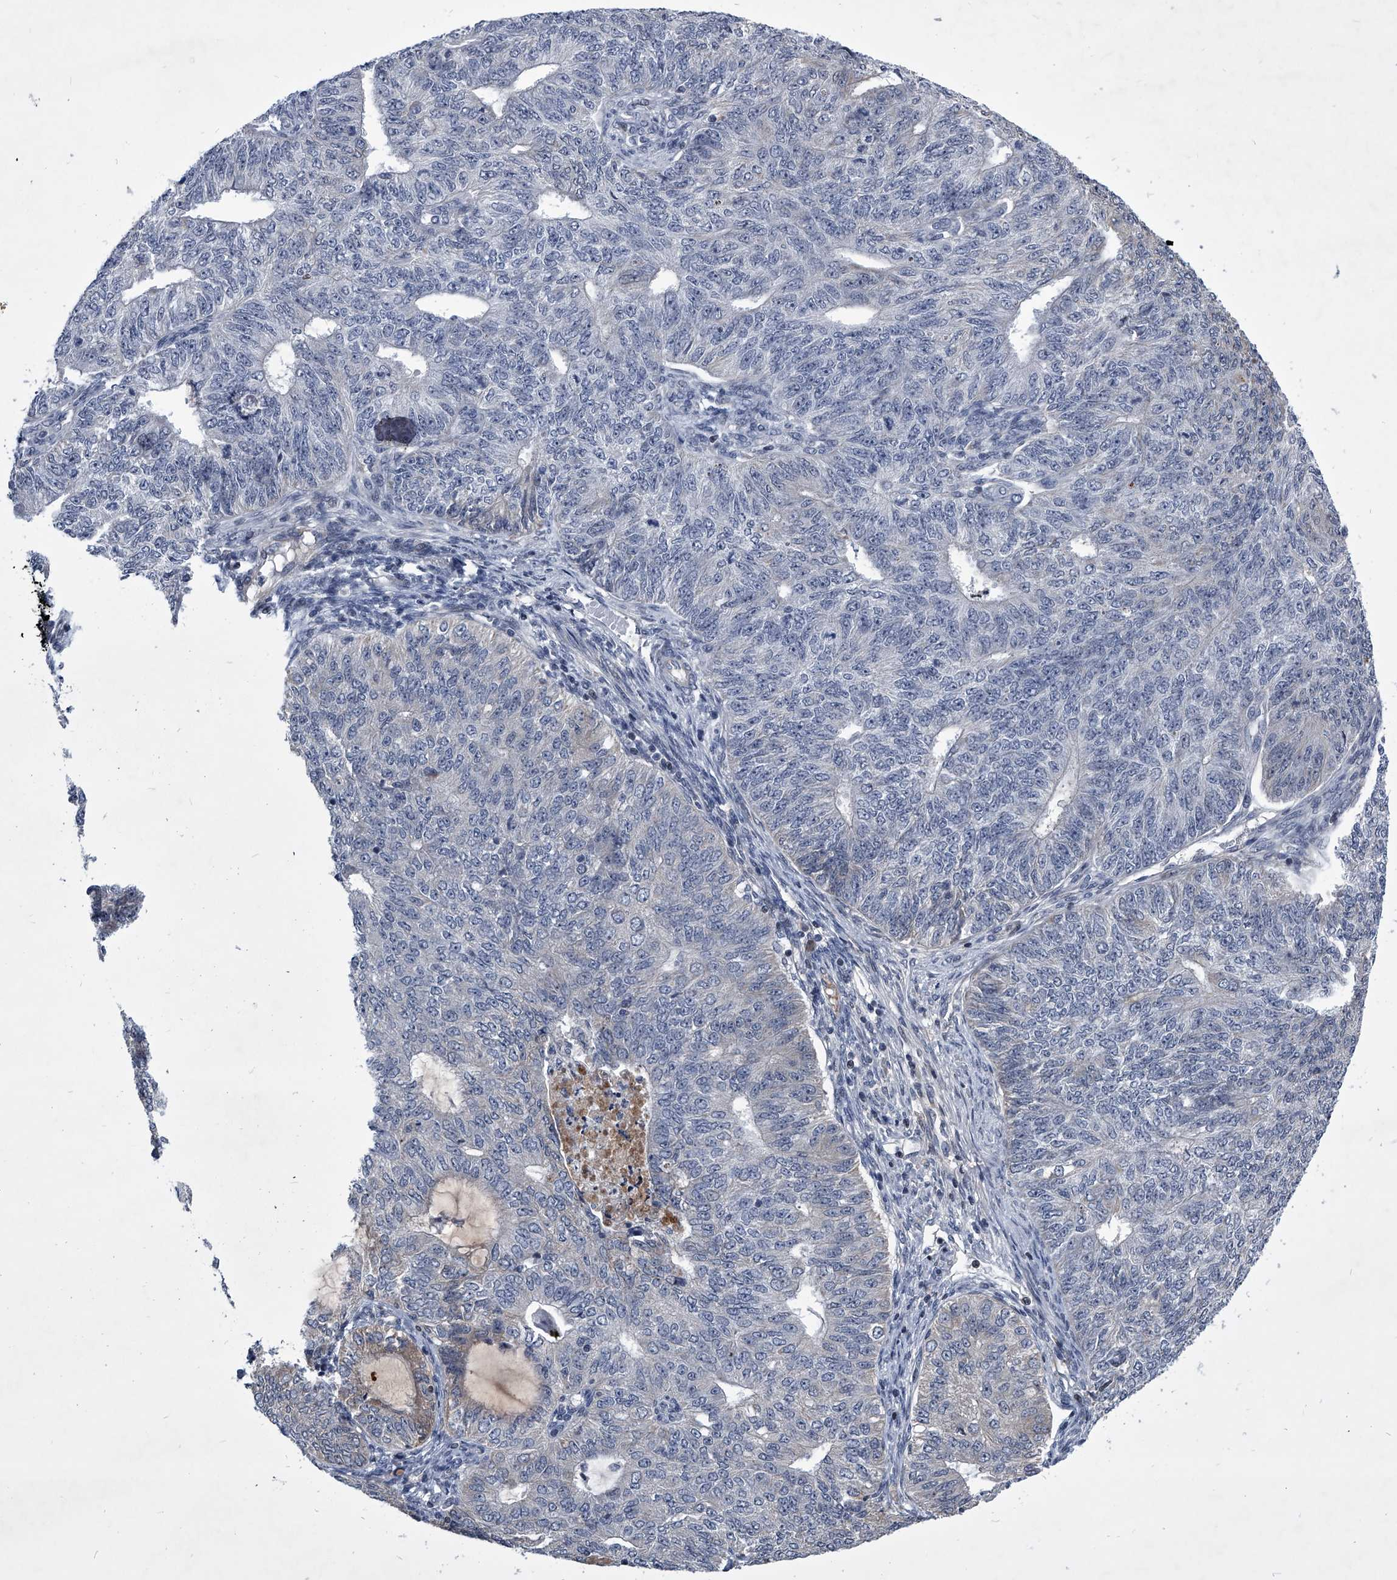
{"staining": {"intensity": "negative", "quantity": "none", "location": "none"}, "tissue": "endometrial cancer", "cell_type": "Tumor cells", "image_type": "cancer", "snomed": [{"axis": "morphology", "description": "Adenocarcinoma, NOS"}, {"axis": "topography", "description": "Endometrium"}], "caption": "Adenocarcinoma (endometrial) was stained to show a protein in brown. There is no significant staining in tumor cells.", "gene": "ZNF76", "patient": {"sex": "female", "age": 32}}